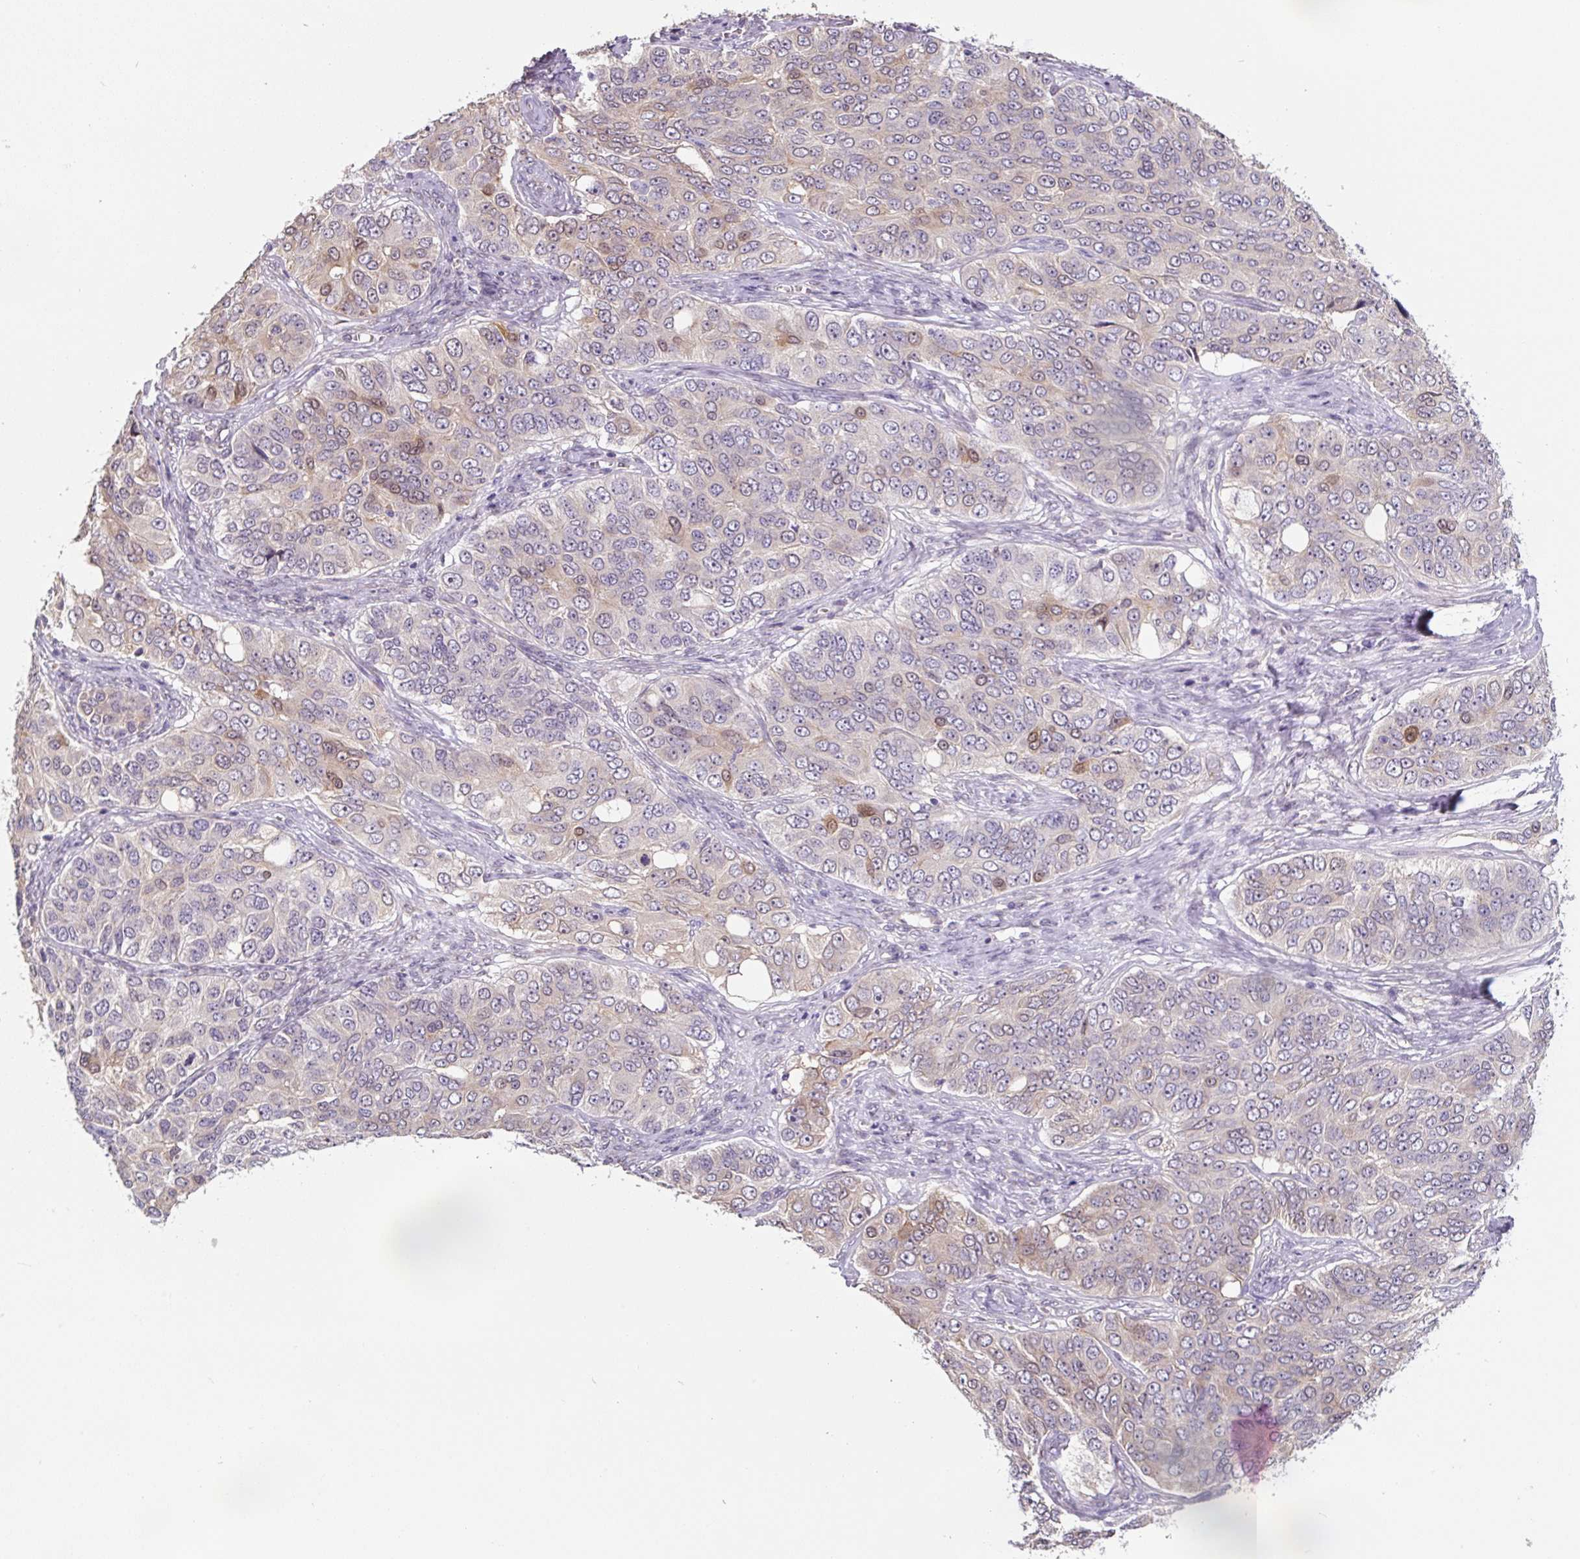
{"staining": {"intensity": "moderate", "quantity": "<25%", "location": "cytoplasmic/membranous,nuclear"}, "tissue": "ovarian cancer", "cell_type": "Tumor cells", "image_type": "cancer", "snomed": [{"axis": "morphology", "description": "Carcinoma, endometroid"}, {"axis": "topography", "description": "Ovary"}], "caption": "An IHC photomicrograph of neoplastic tissue is shown. Protein staining in brown shows moderate cytoplasmic/membranous and nuclear positivity in ovarian cancer within tumor cells.", "gene": "ASRGL1", "patient": {"sex": "female", "age": 51}}